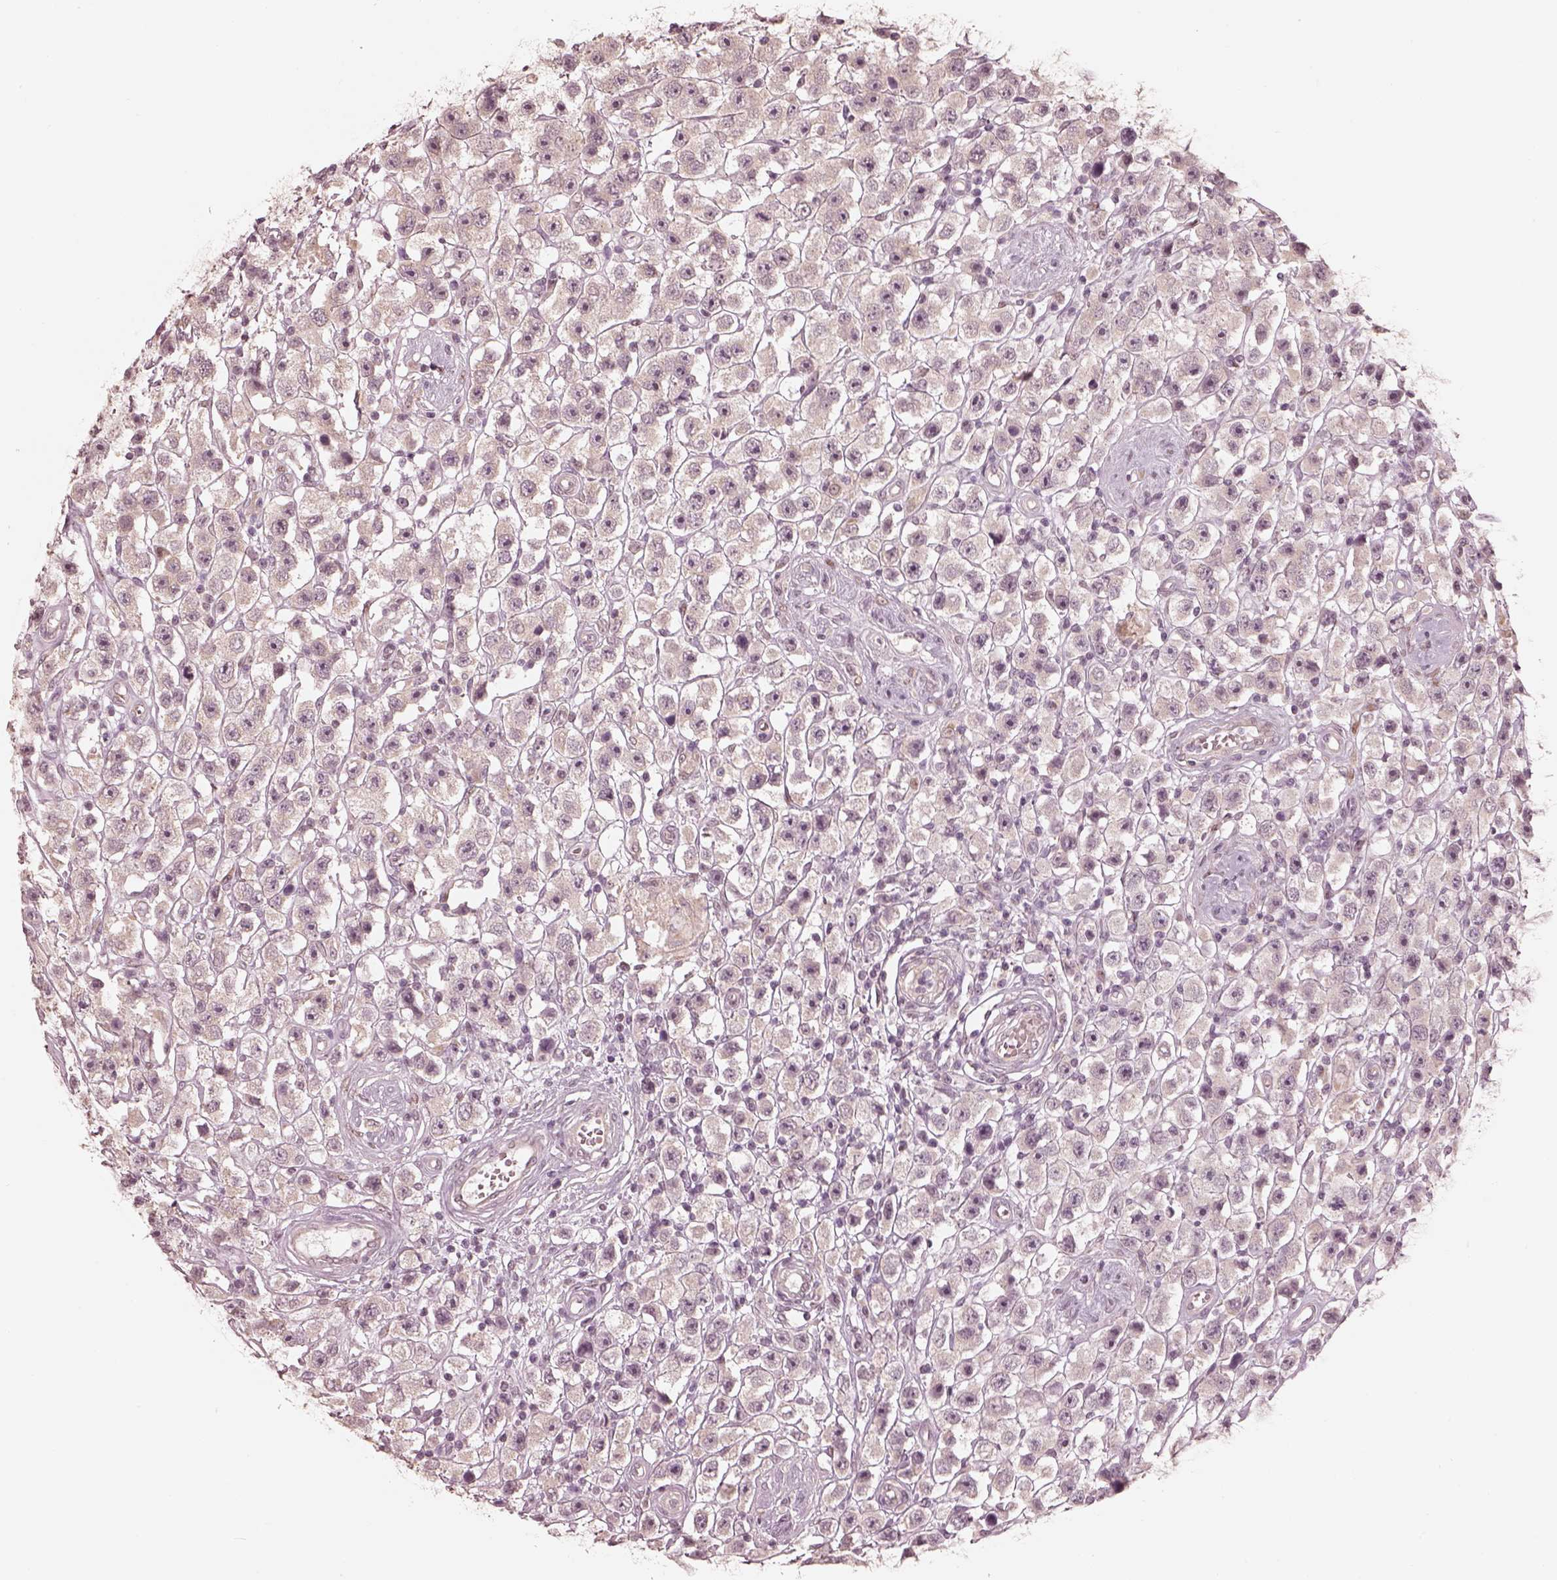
{"staining": {"intensity": "negative", "quantity": "none", "location": "none"}, "tissue": "testis cancer", "cell_type": "Tumor cells", "image_type": "cancer", "snomed": [{"axis": "morphology", "description": "Seminoma, NOS"}, {"axis": "topography", "description": "Testis"}], "caption": "This is a photomicrograph of immunohistochemistry (IHC) staining of seminoma (testis), which shows no positivity in tumor cells. (DAB IHC, high magnification).", "gene": "IQCB1", "patient": {"sex": "male", "age": 45}}